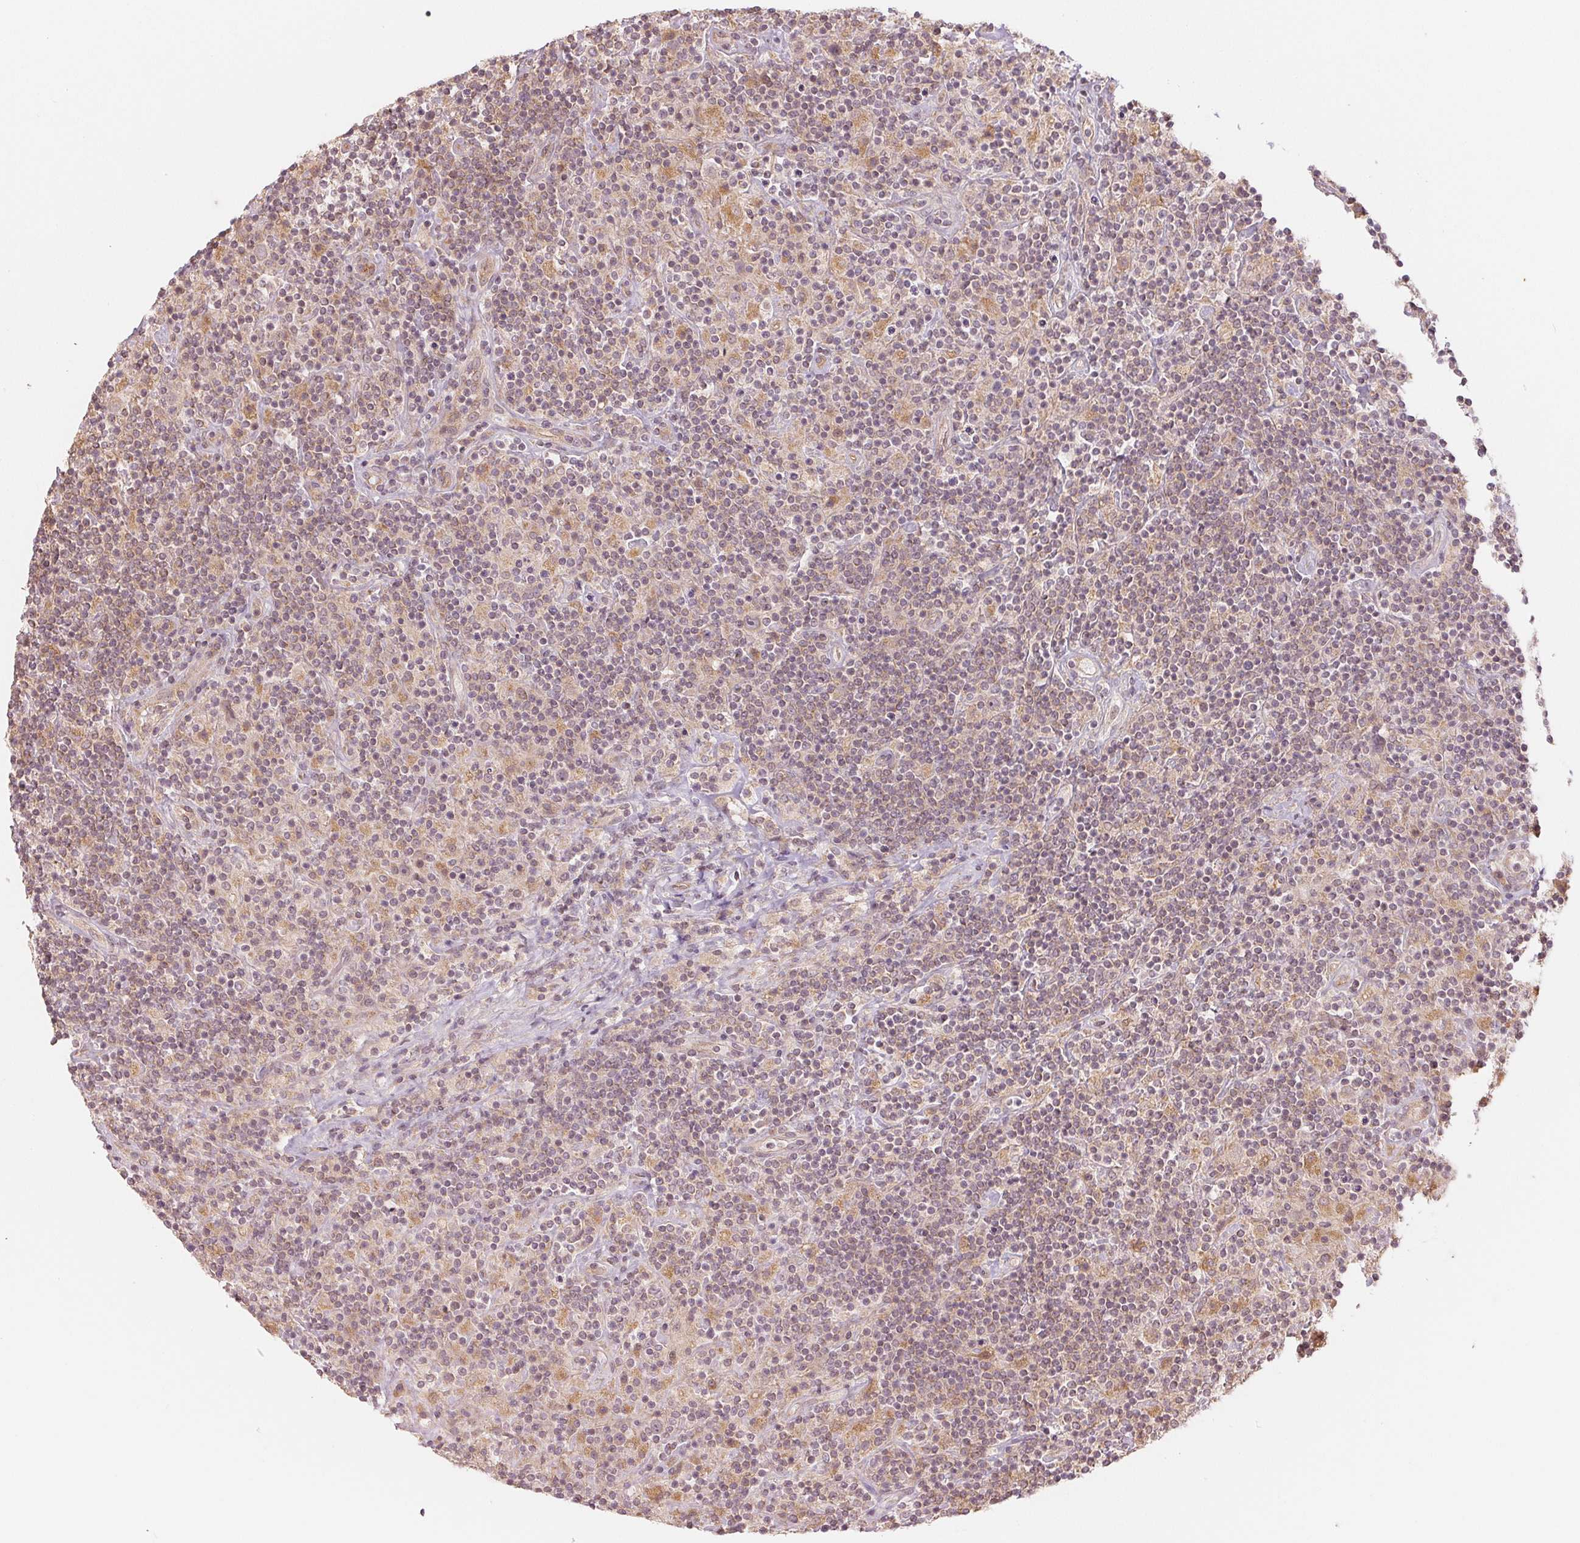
{"staining": {"intensity": "weak", "quantity": ">75%", "location": "cytoplasmic/membranous"}, "tissue": "lymphoma", "cell_type": "Tumor cells", "image_type": "cancer", "snomed": [{"axis": "morphology", "description": "Hodgkin's disease, NOS"}, {"axis": "topography", "description": "Lymph node"}], "caption": "Hodgkin's disease stained with IHC reveals weak cytoplasmic/membranous expression in about >75% of tumor cells. The protein is stained brown, and the nuclei are stained in blue (DAB IHC with brightfield microscopy, high magnification).", "gene": "WDR54", "patient": {"sex": "male", "age": 70}}